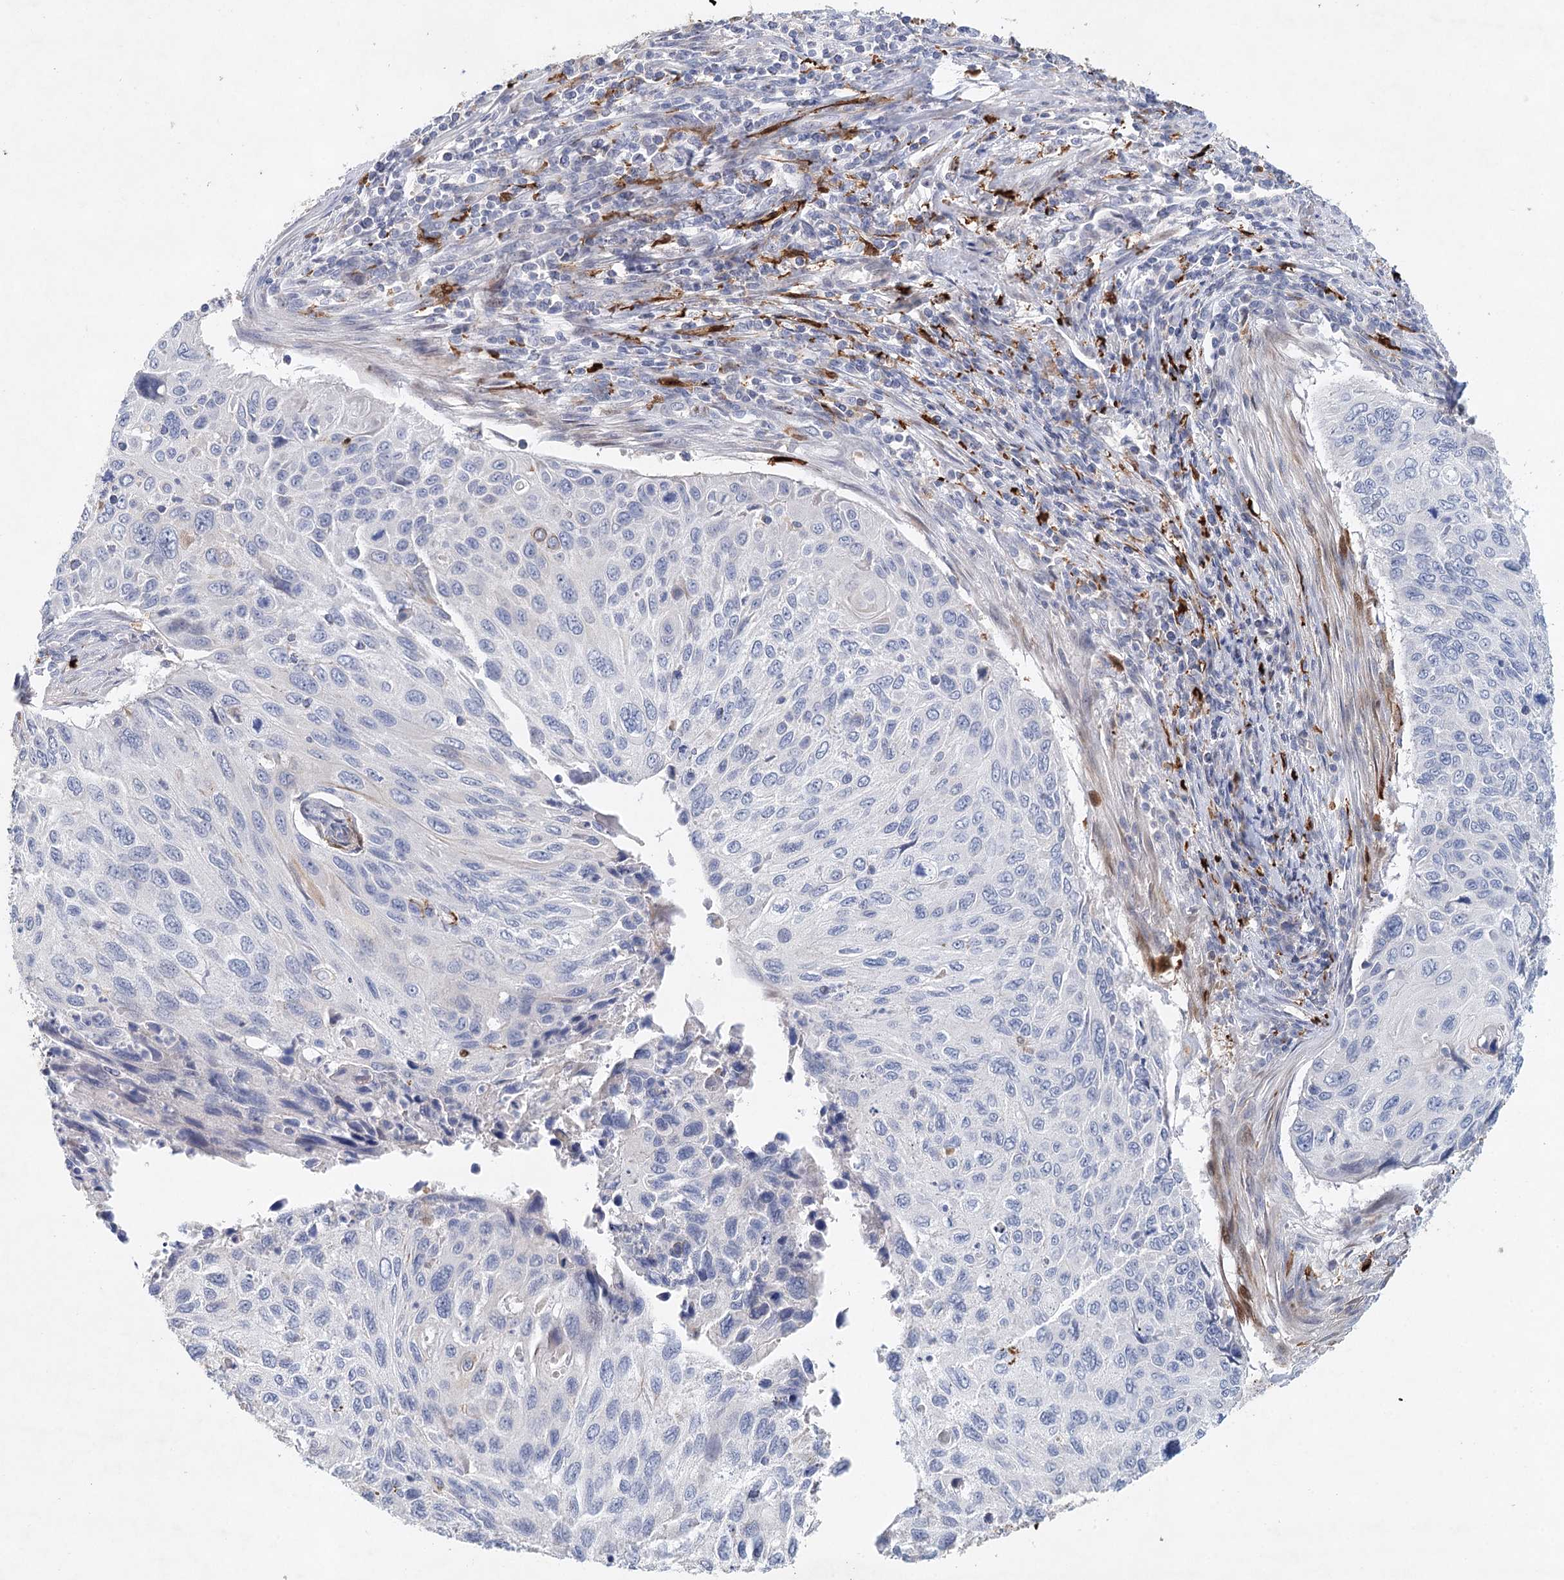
{"staining": {"intensity": "negative", "quantity": "none", "location": "none"}, "tissue": "cervical cancer", "cell_type": "Tumor cells", "image_type": "cancer", "snomed": [{"axis": "morphology", "description": "Squamous cell carcinoma, NOS"}, {"axis": "topography", "description": "Cervix"}], "caption": "Tumor cells are negative for brown protein staining in cervical cancer (squamous cell carcinoma).", "gene": "SLC19A3", "patient": {"sex": "female", "age": 70}}